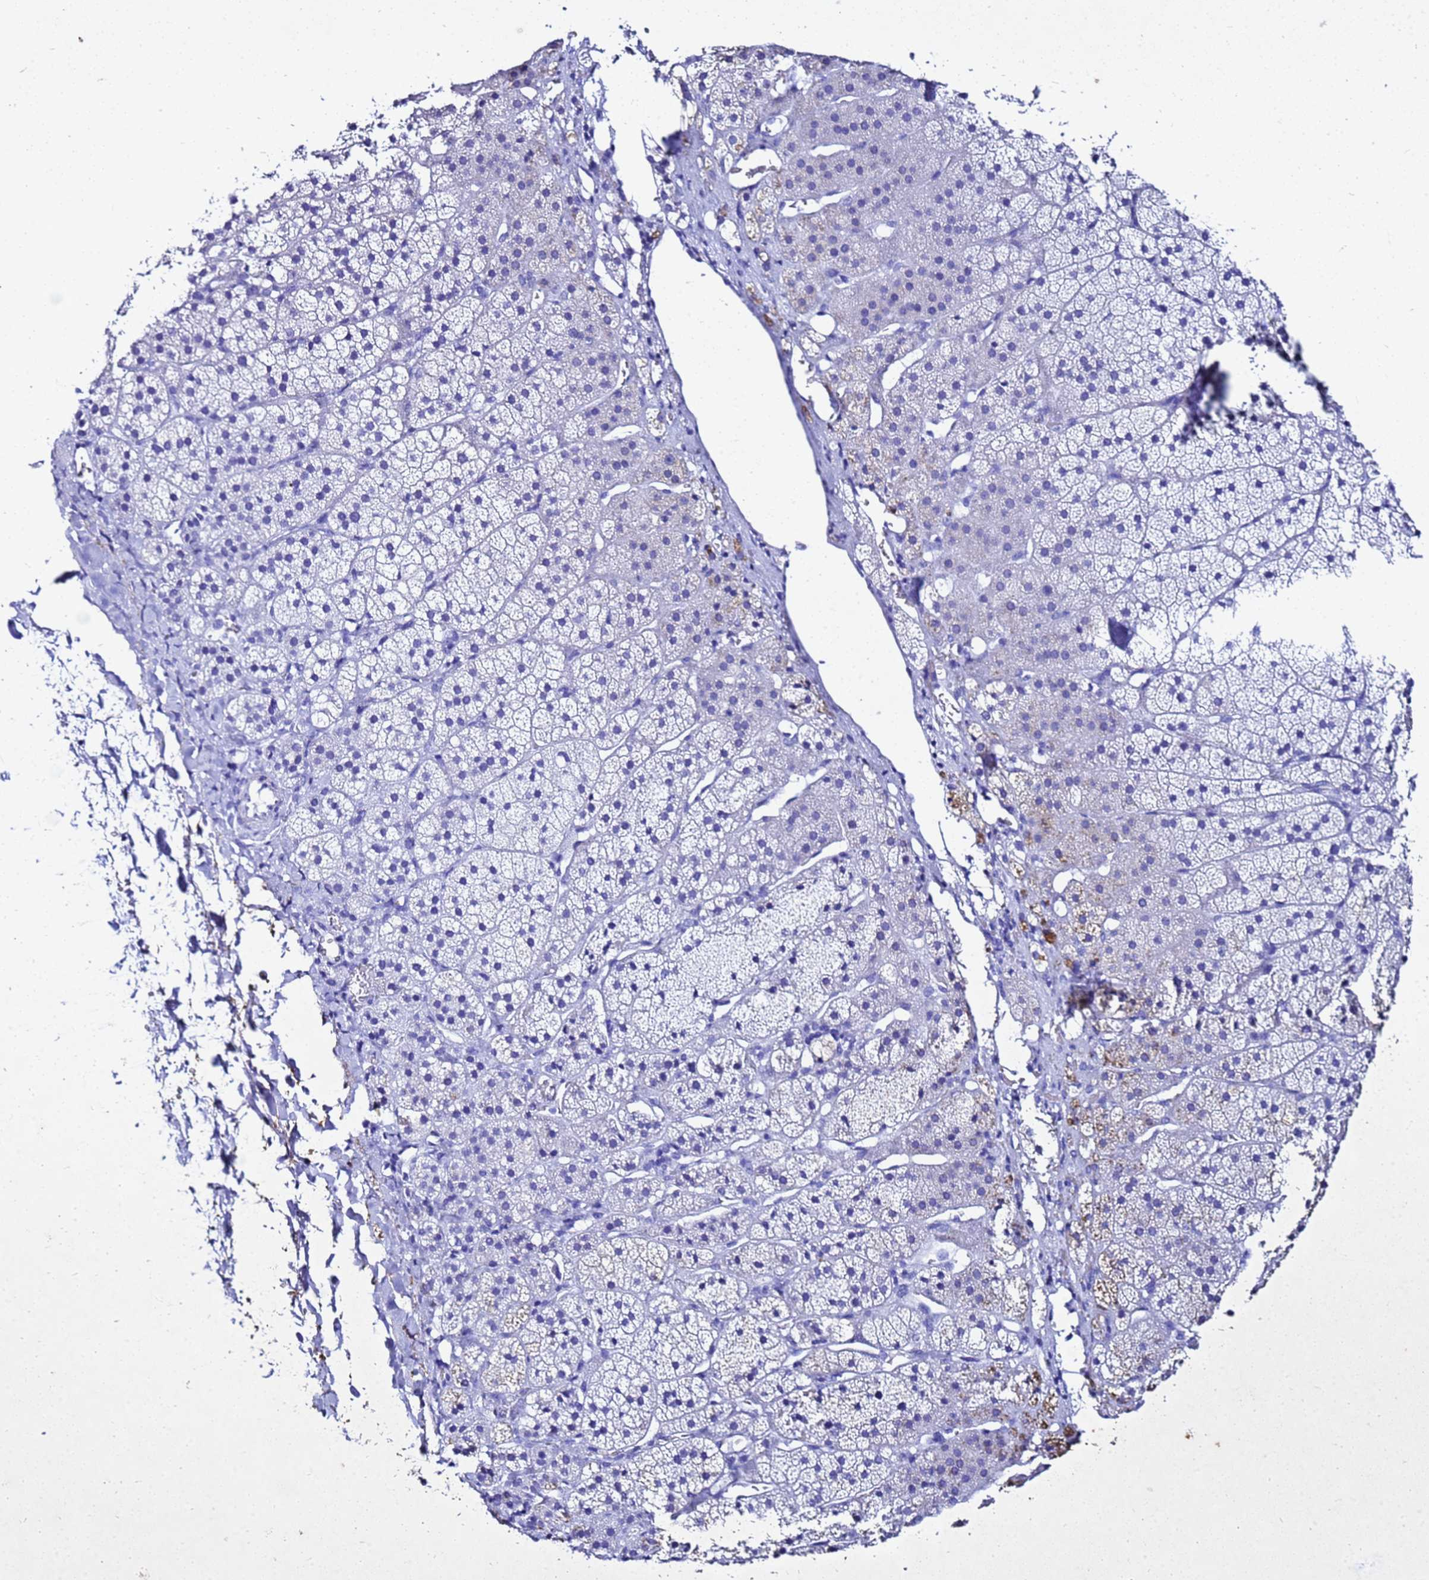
{"staining": {"intensity": "weak", "quantity": "<25%", "location": "cytoplasmic/membranous"}, "tissue": "adrenal gland", "cell_type": "Glandular cells", "image_type": "normal", "snomed": [{"axis": "morphology", "description": "Normal tissue, NOS"}, {"axis": "topography", "description": "Adrenal gland"}], "caption": "Immunohistochemistry (IHC) histopathology image of unremarkable human adrenal gland stained for a protein (brown), which exhibits no staining in glandular cells. (Brightfield microscopy of DAB immunohistochemistry at high magnification).", "gene": "LIPF", "patient": {"sex": "female", "age": 44}}